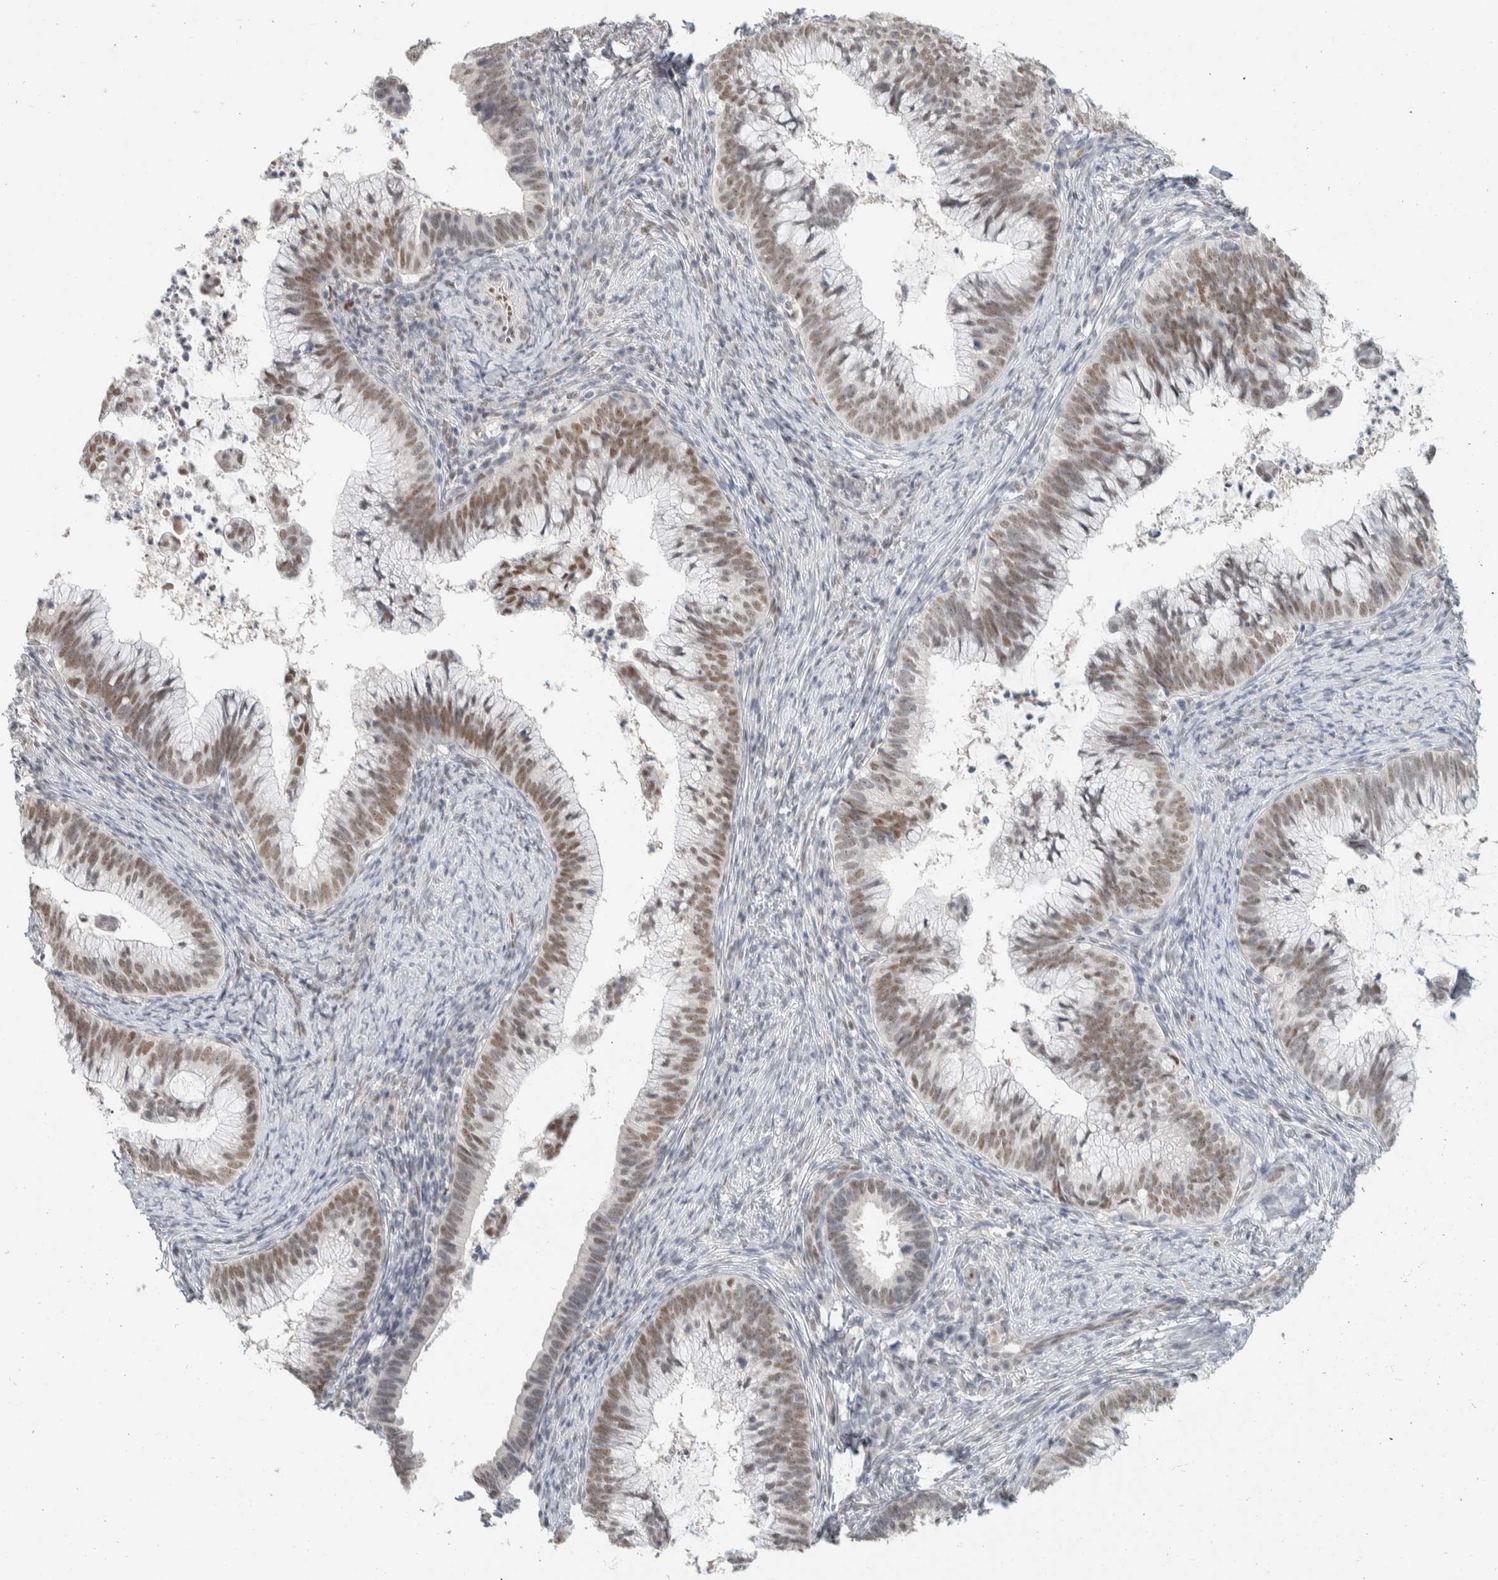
{"staining": {"intensity": "weak", "quantity": ">75%", "location": "nuclear"}, "tissue": "cervical cancer", "cell_type": "Tumor cells", "image_type": "cancer", "snomed": [{"axis": "morphology", "description": "Adenocarcinoma, NOS"}, {"axis": "topography", "description": "Cervix"}], "caption": "A brown stain shows weak nuclear expression of a protein in human adenocarcinoma (cervical) tumor cells.", "gene": "PUS7", "patient": {"sex": "female", "age": 36}}